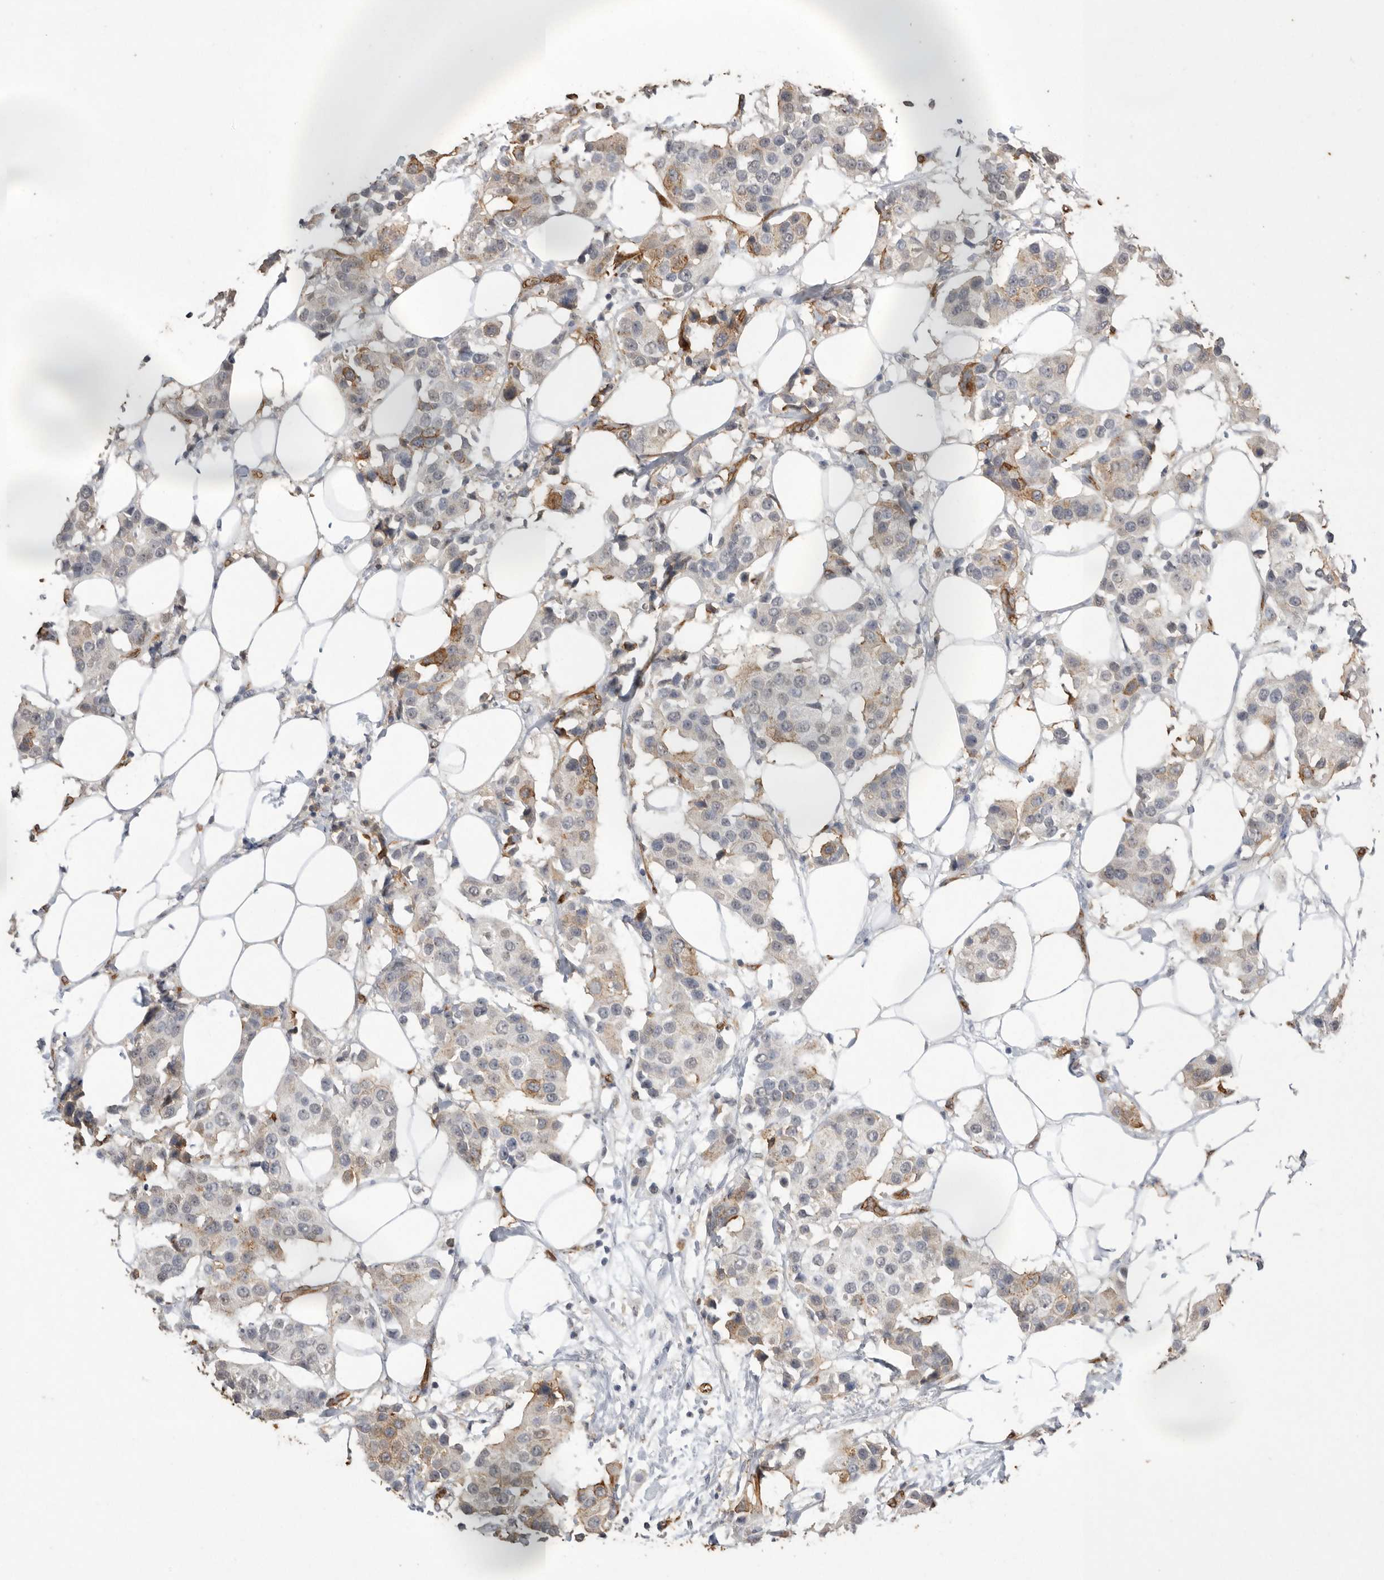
{"staining": {"intensity": "weak", "quantity": "25%-75%", "location": "cytoplasmic/membranous"}, "tissue": "breast cancer", "cell_type": "Tumor cells", "image_type": "cancer", "snomed": [{"axis": "morphology", "description": "Normal tissue, NOS"}, {"axis": "morphology", "description": "Duct carcinoma"}, {"axis": "topography", "description": "Breast"}], "caption": "The immunohistochemical stain shows weak cytoplasmic/membranous expression in tumor cells of intraductal carcinoma (breast) tissue.", "gene": "IL27", "patient": {"sex": "female", "age": 39}}